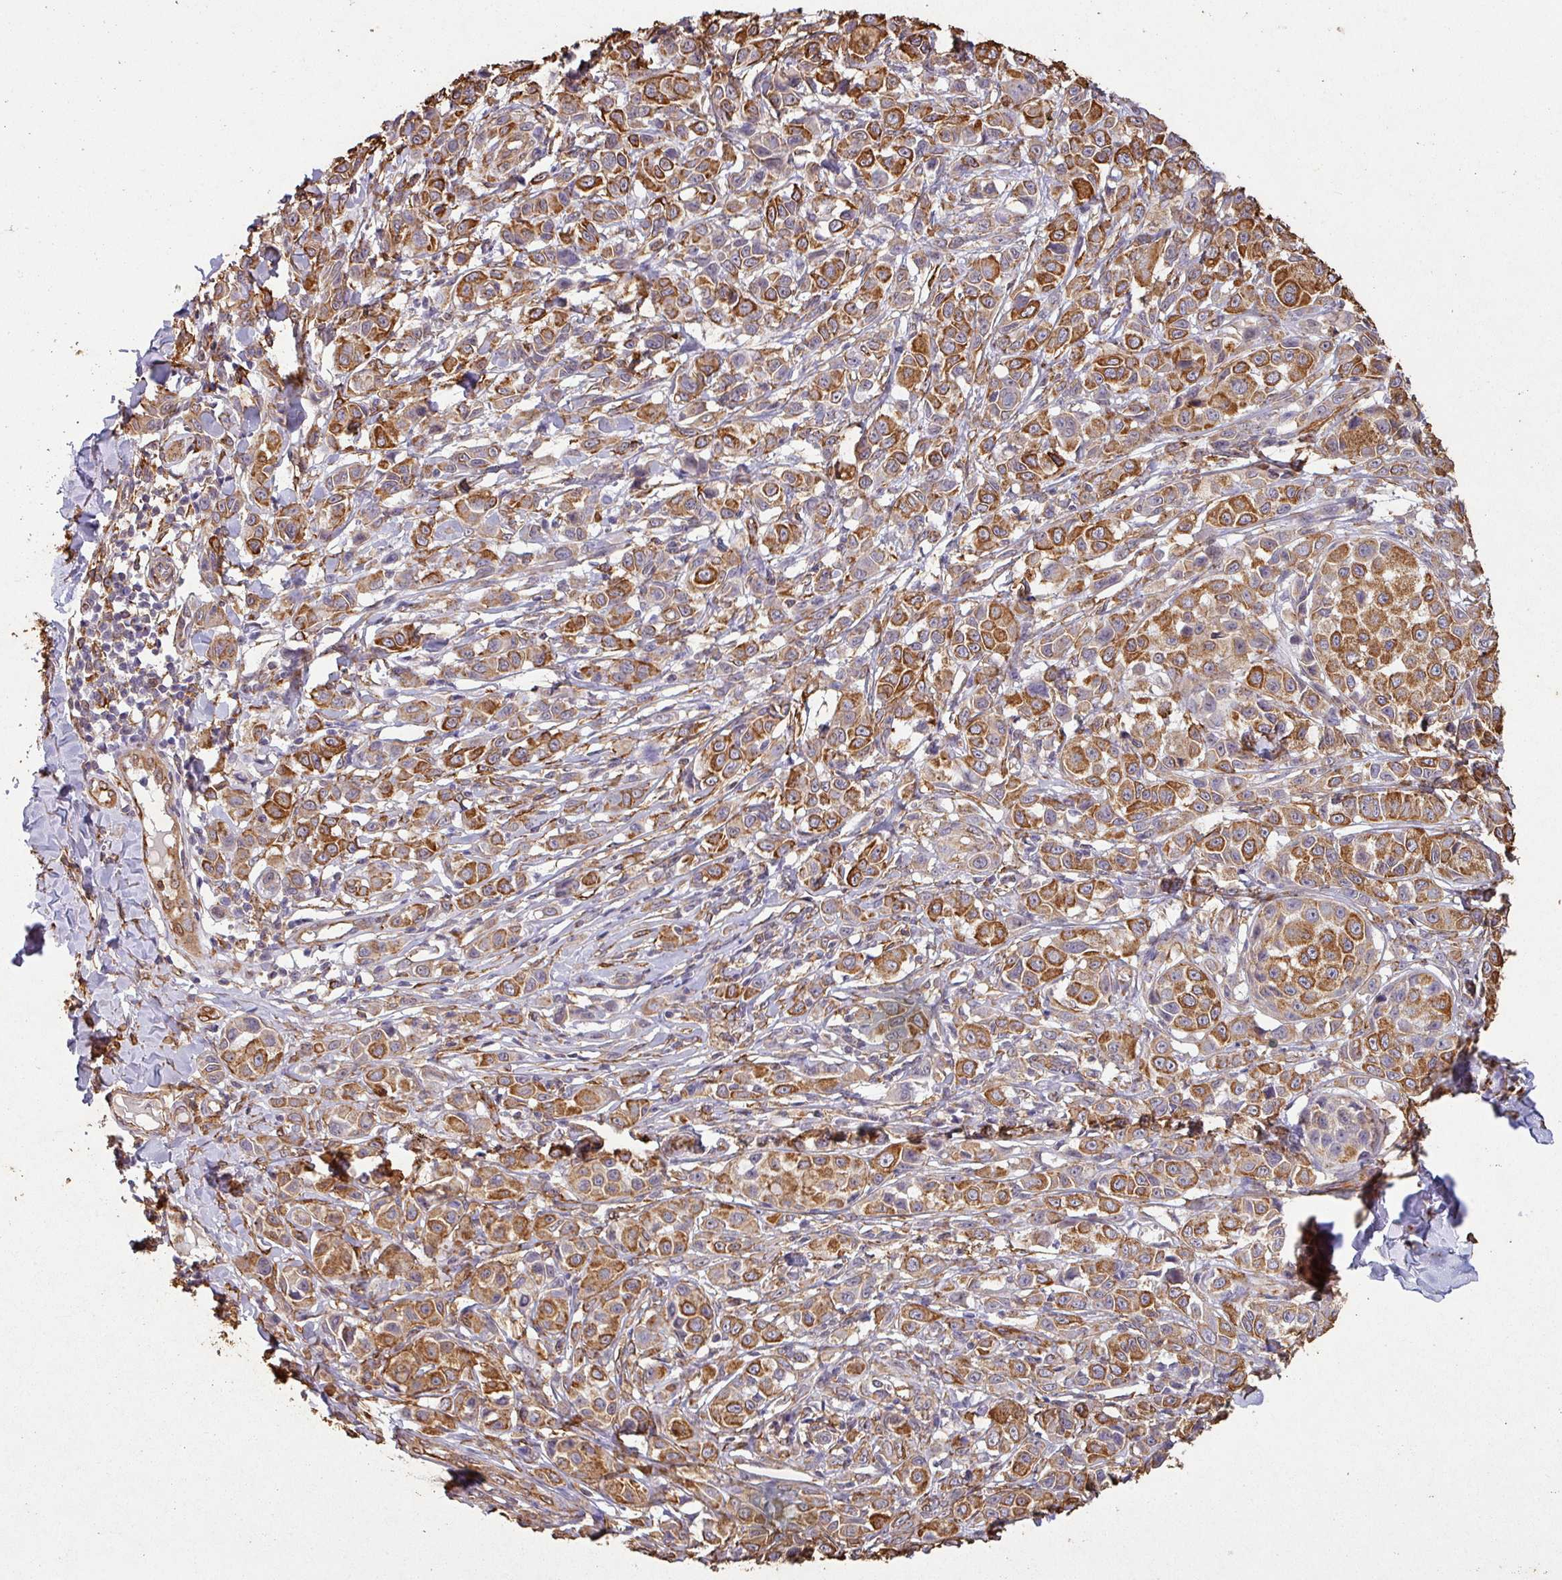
{"staining": {"intensity": "moderate", "quantity": ">75%", "location": "cytoplasmic/membranous"}, "tissue": "melanoma", "cell_type": "Tumor cells", "image_type": "cancer", "snomed": [{"axis": "morphology", "description": "Malignant melanoma, NOS"}, {"axis": "topography", "description": "Skin"}], "caption": "Protein expression by IHC exhibits moderate cytoplasmic/membranous expression in about >75% of tumor cells in malignant melanoma. (DAB IHC, brown staining for protein, blue staining for nuclei).", "gene": "ZNF280C", "patient": {"sex": "male", "age": 39}}